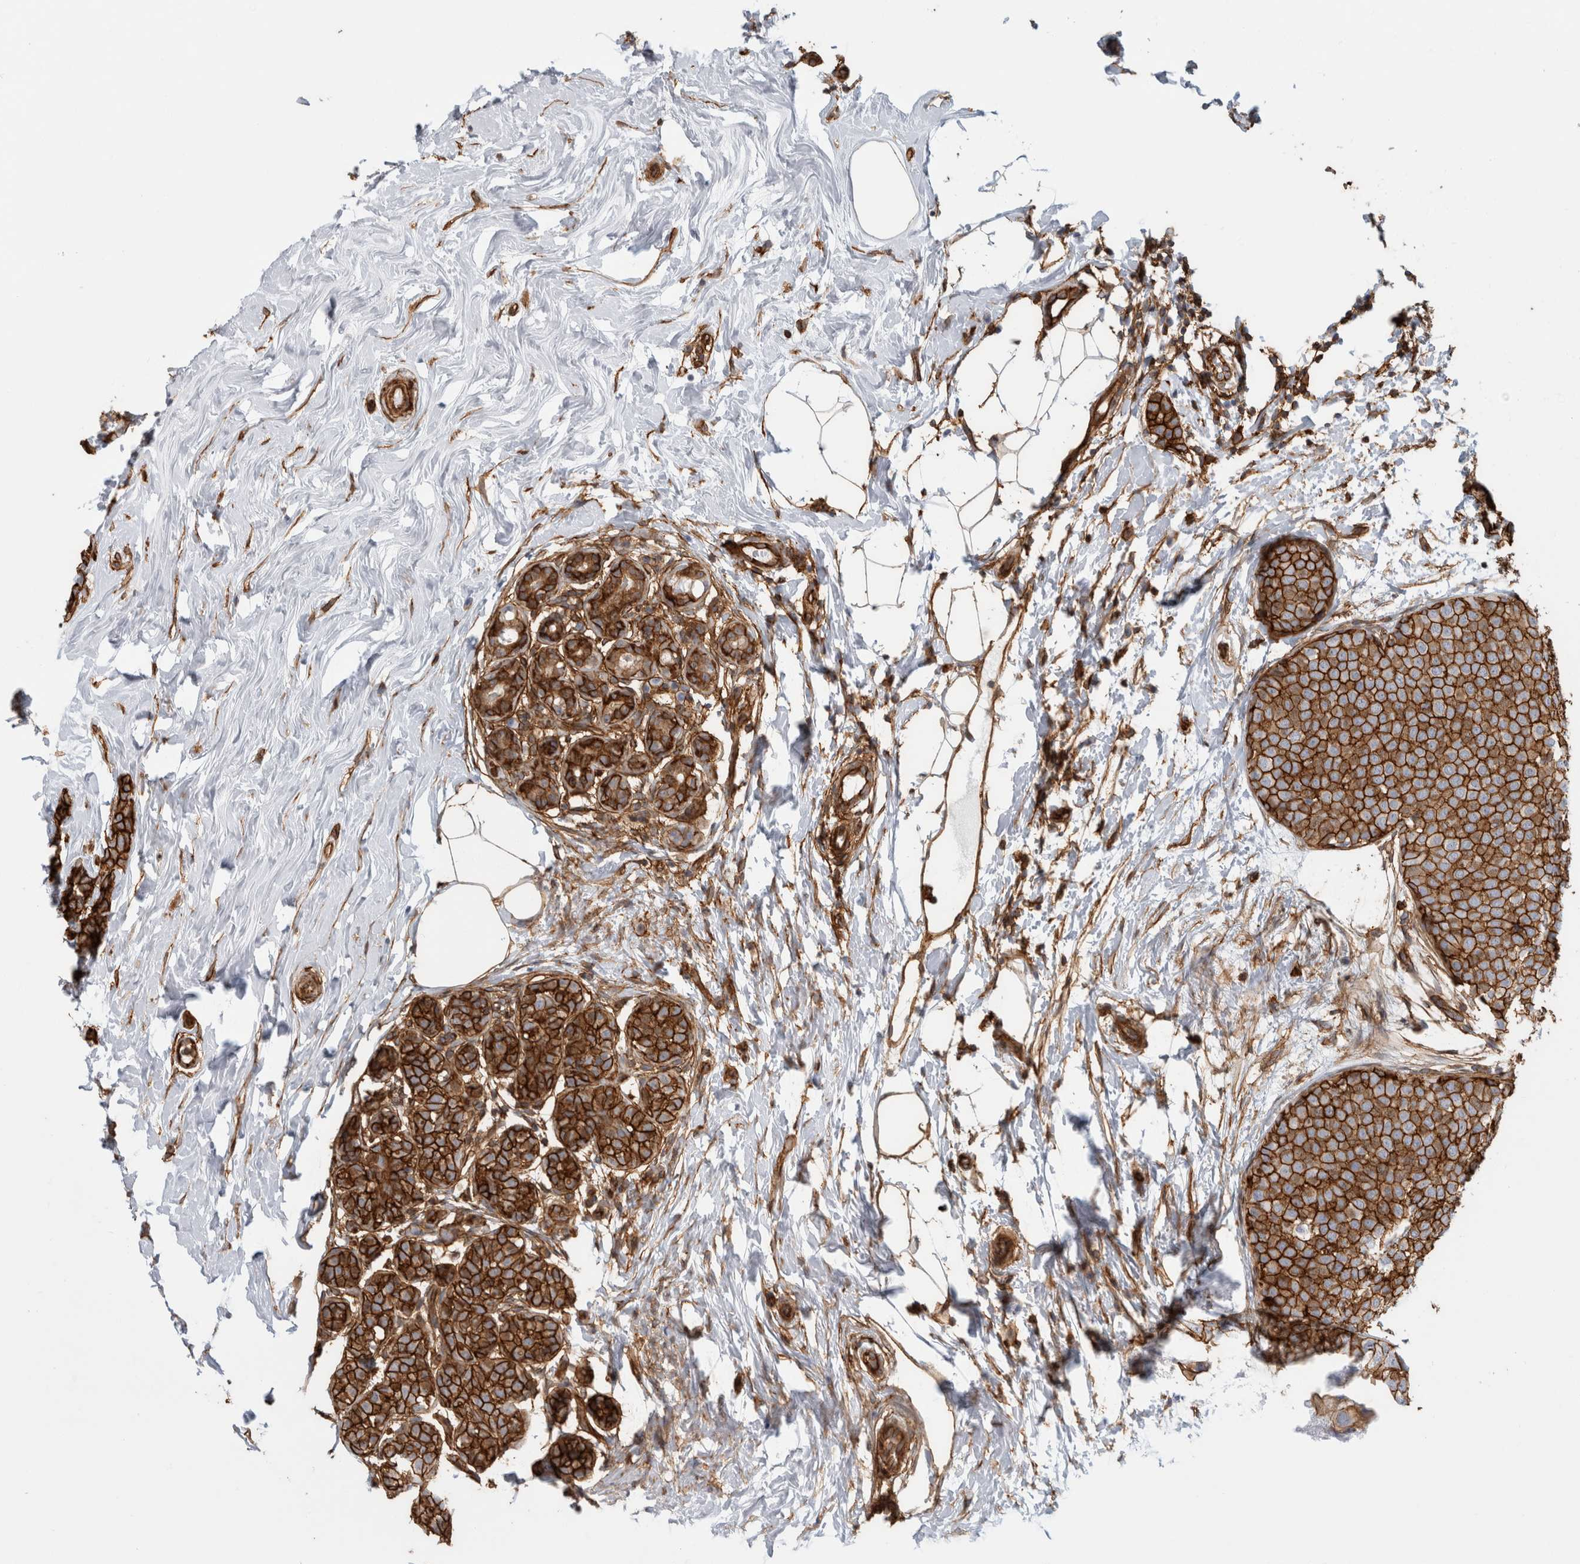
{"staining": {"intensity": "strong", "quantity": ">75%", "location": "cytoplasmic/membranous"}, "tissue": "breast cancer", "cell_type": "Tumor cells", "image_type": "cancer", "snomed": [{"axis": "morphology", "description": "Lobular carcinoma, in situ"}, {"axis": "morphology", "description": "Lobular carcinoma"}, {"axis": "topography", "description": "Breast"}], "caption": "Immunohistochemistry (IHC) histopathology image of breast lobular carcinoma stained for a protein (brown), which demonstrates high levels of strong cytoplasmic/membranous positivity in approximately >75% of tumor cells.", "gene": "AHNAK", "patient": {"sex": "female", "age": 41}}